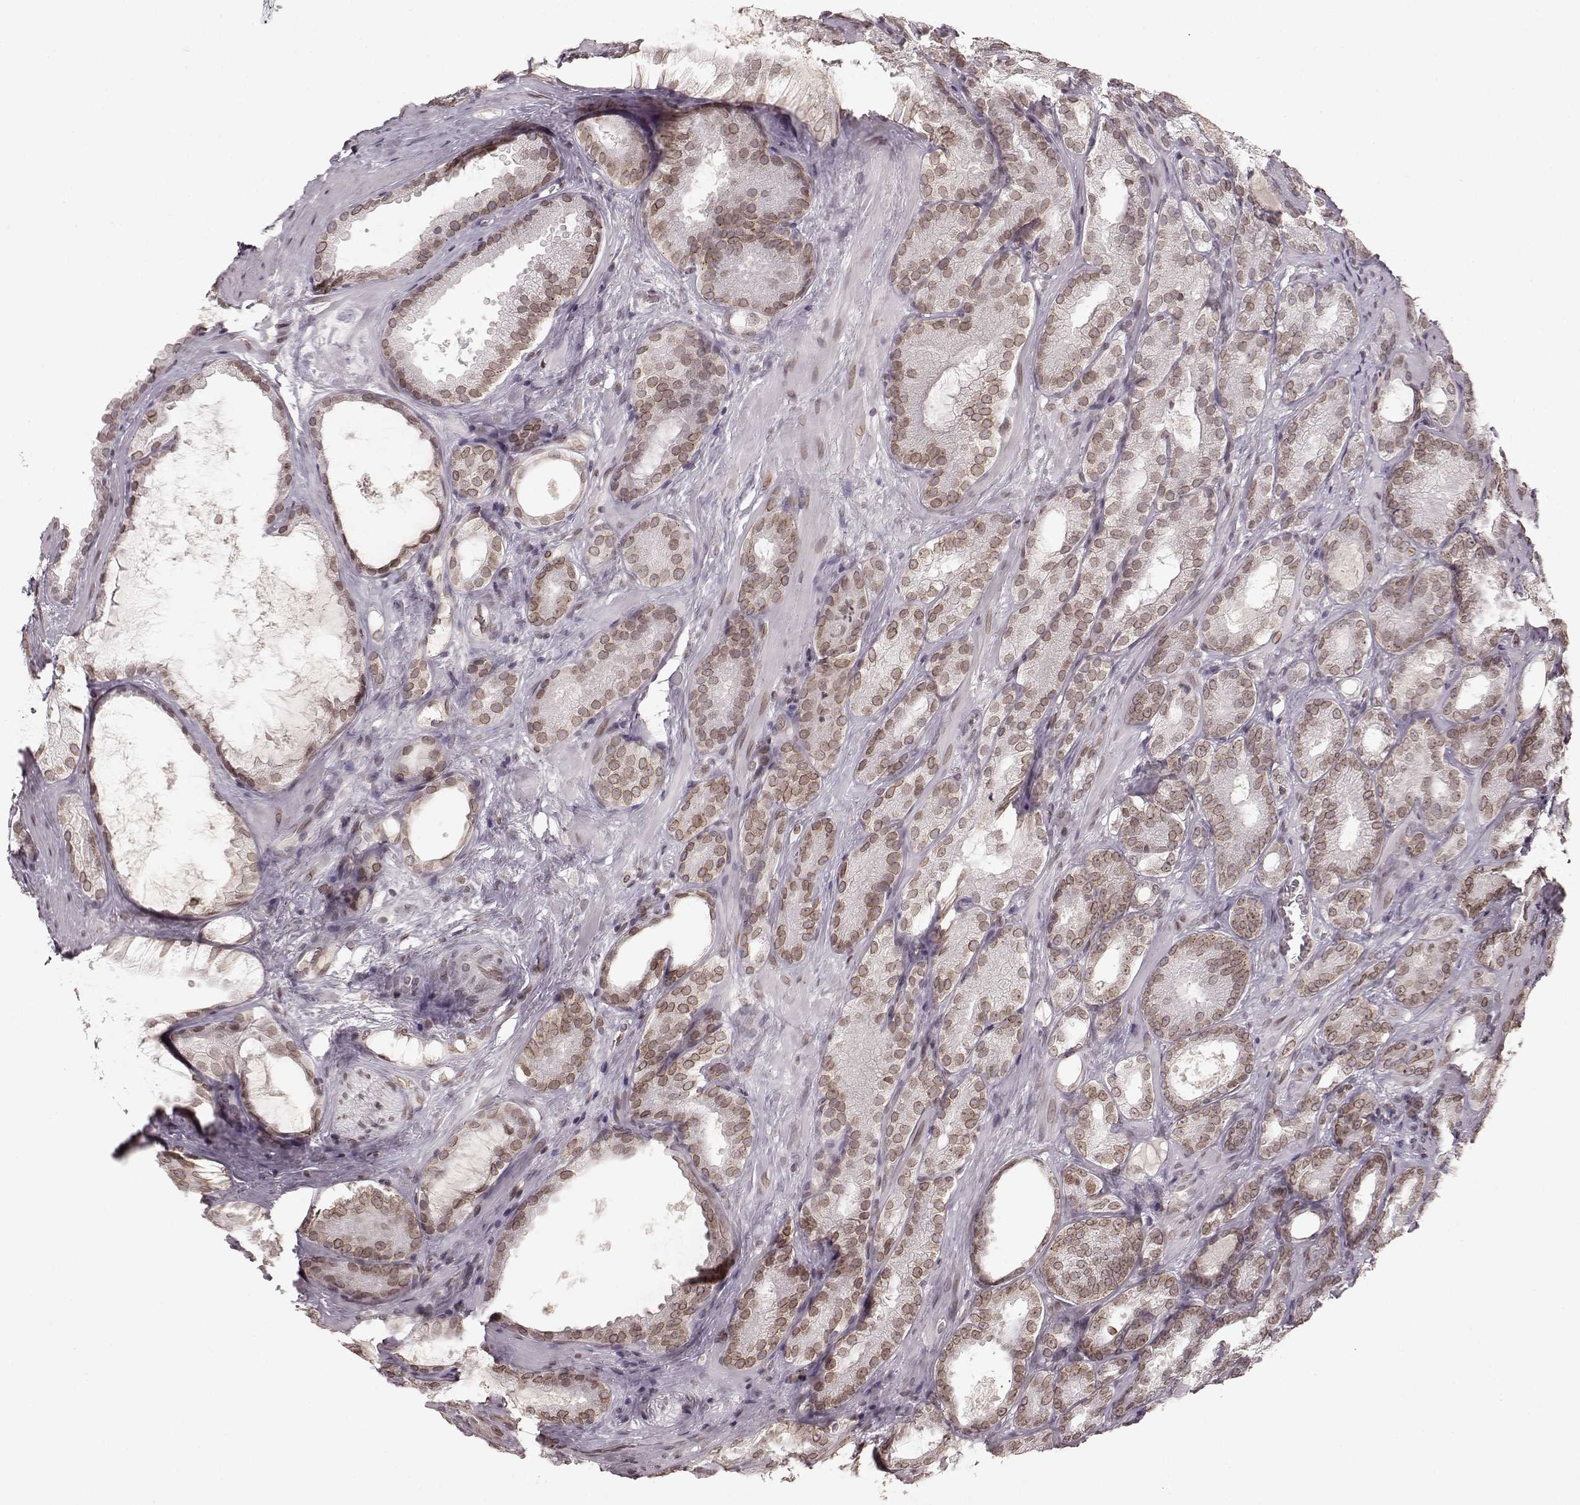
{"staining": {"intensity": "moderate", "quantity": ">75%", "location": "cytoplasmic/membranous,nuclear"}, "tissue": "prostate cancer", "cell_type": "Tumor cells", "image_type": "cancer", "snomed": [{"axis": "morphology", "description": "Adenocarcinoma, High grade"}, {"axis": "topography", "description": "Prostate"}], "caption": "Moderate cytoplasmic/membranous and nuclear expression for a protein is appreciated in about >75% of tumor cells of prostate cancer using IHC.", "gene": "DCAF12", "patient": {"sex": "male", "age": 64}}